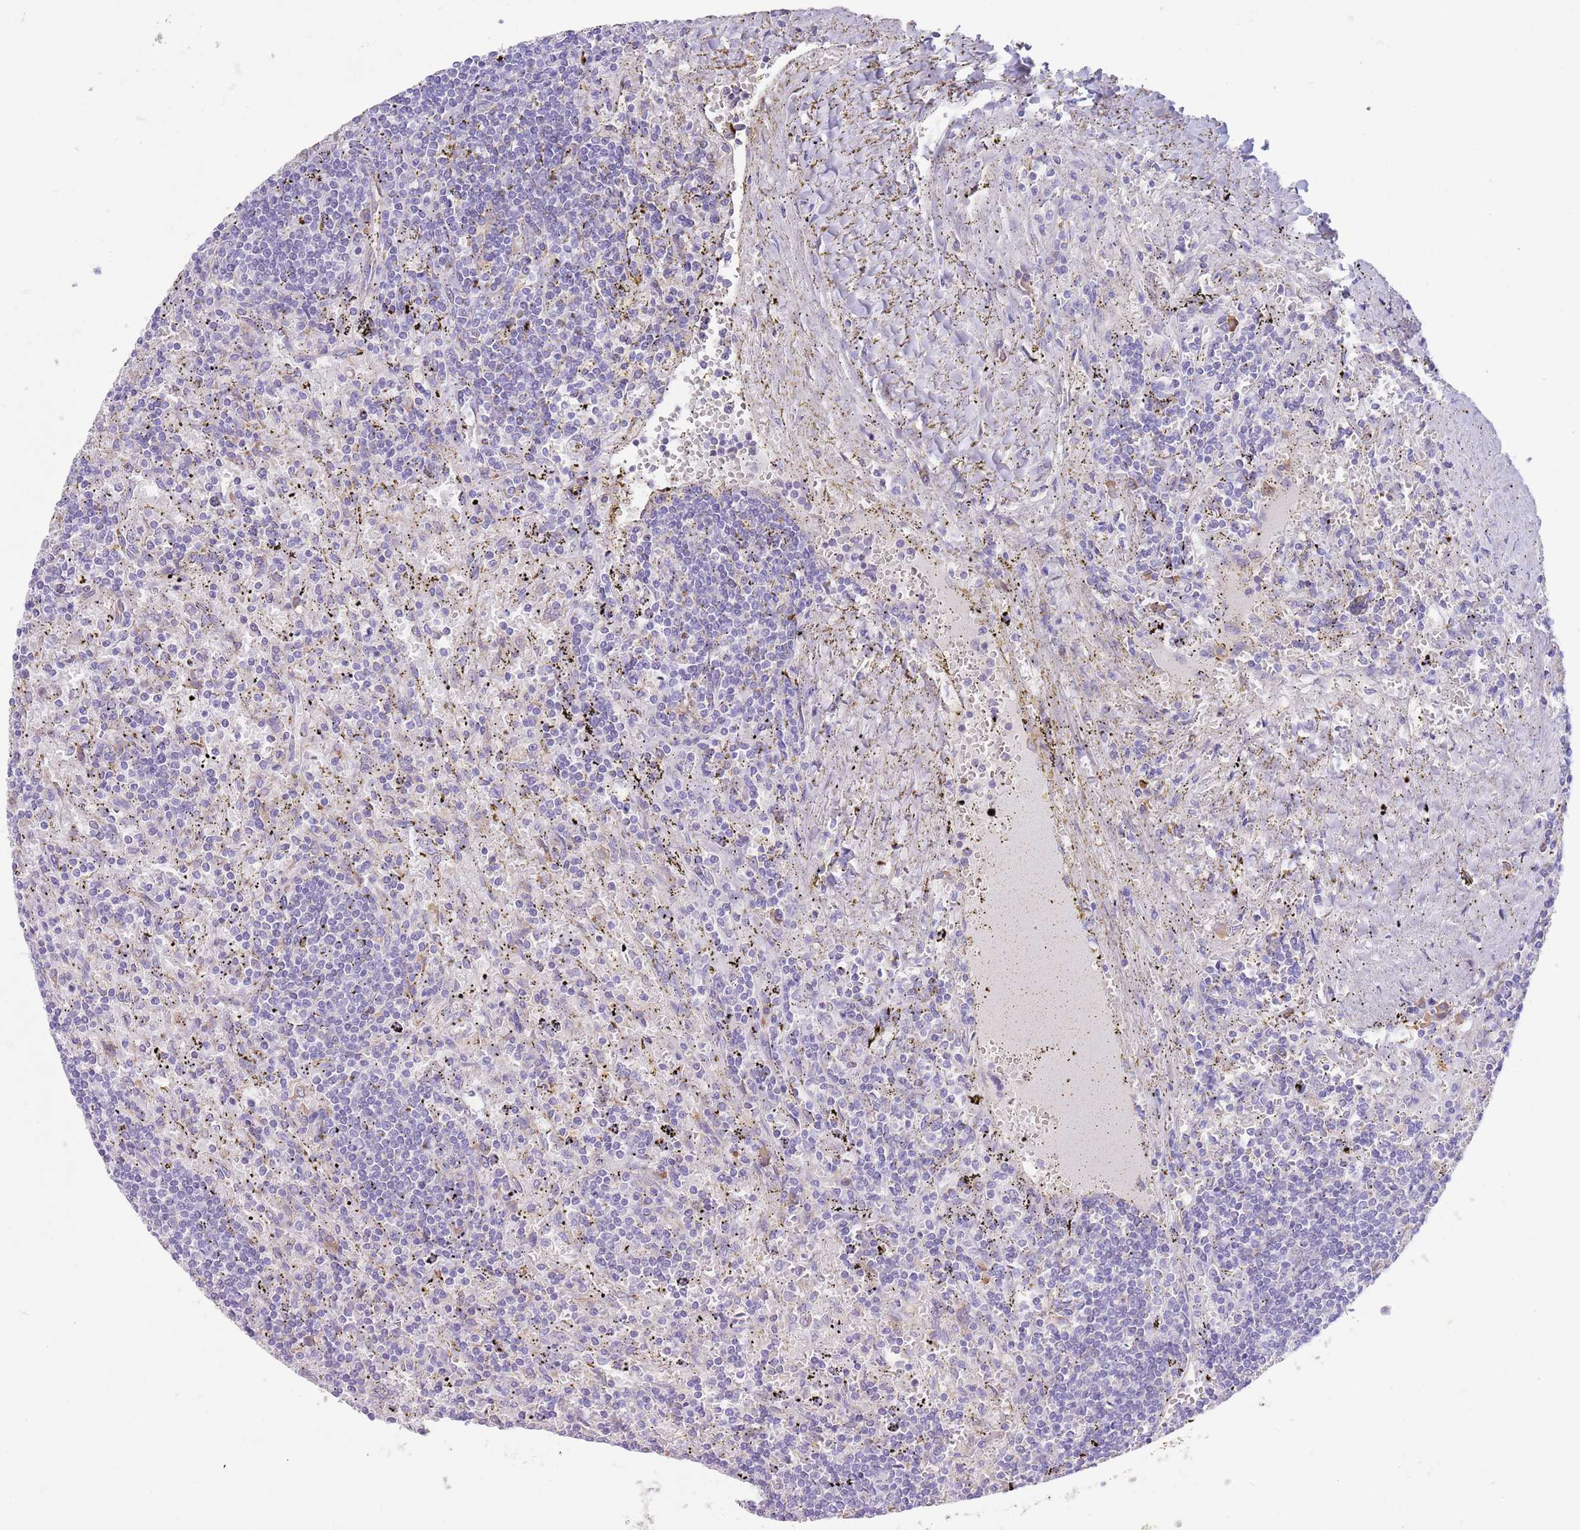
{"staining": {"intensity": "negative", "quantity": "none", "location": "none"}, "tissue": "lymphoma", "cell_type": "Tumor cells", "image_type": "cancer", "snomed": [{"axis": "morphology", "description": "Malignant lymphoma, non-Hodgkin's type, Low grade"}, {"axis": "topography", "description": "Spleen"}], "caption": "High power microscopy histopathology image of an immunohistochemistry (IHC) histopathology image of lymphoma, revealing no significant positivity in tumor cells. (Brightfield microscopy of DAB immunohistochemistry at high magnification).", "gene": "CCDC149", "patient": {"sex": "male", "age": 76}}